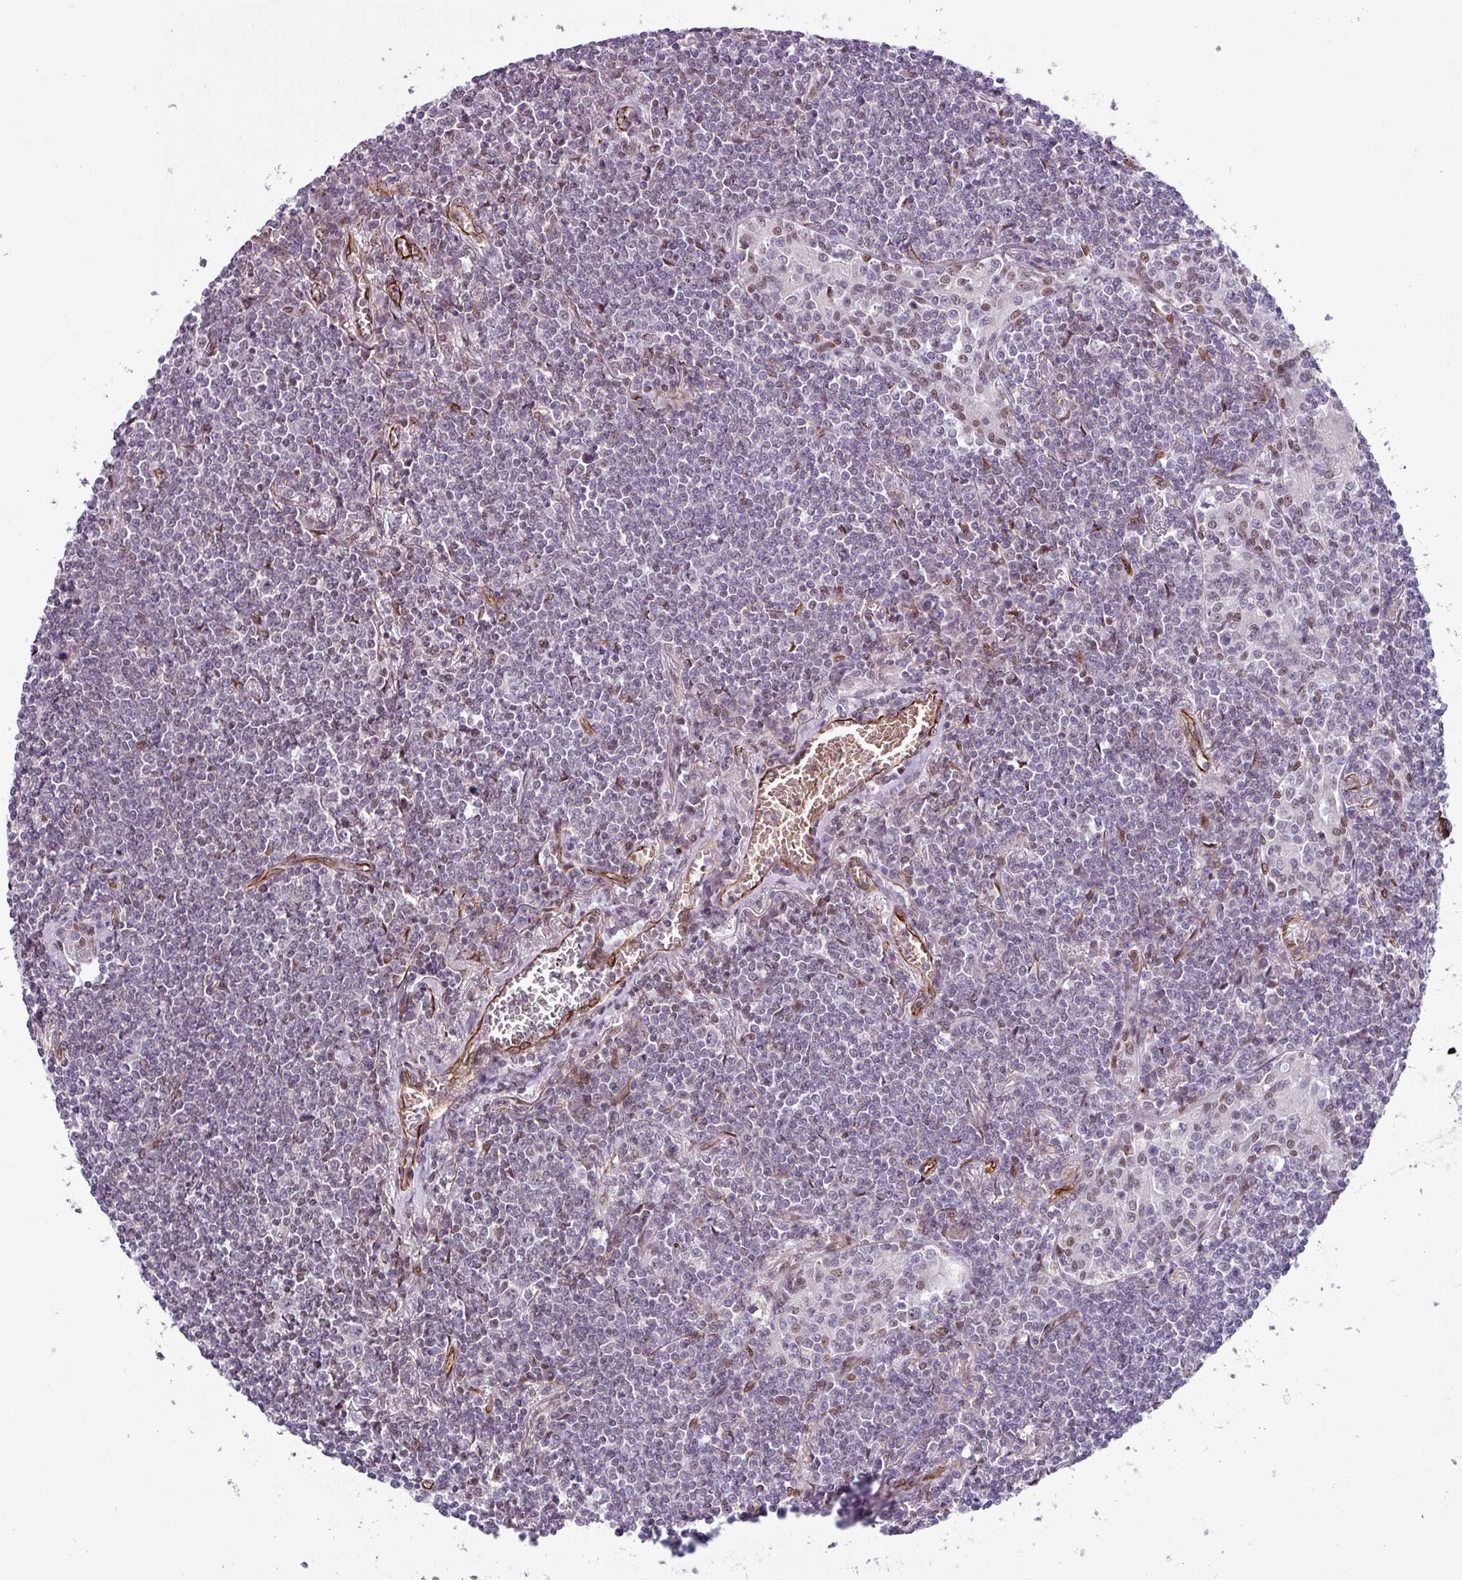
{"staining": {"intensity": "negative", "quantity": "none", "location": "none"}, "tissue": "lymphoma", "cell_type": "Tumor cells", "image_type": "cancer", "snomed": [{"axis": "morphology", "description": "Malignant lymphoma, non-Hodgkin's type, Low grade"}, {"axis": "topography", "description": "Lung"}], "caption": "There is no significant staining in tumor cells of low-grade malignant lymphoma, non-Hodgkin's type.", "gene": "CHD3", "patient": {"sex": "female", "age": 71}}